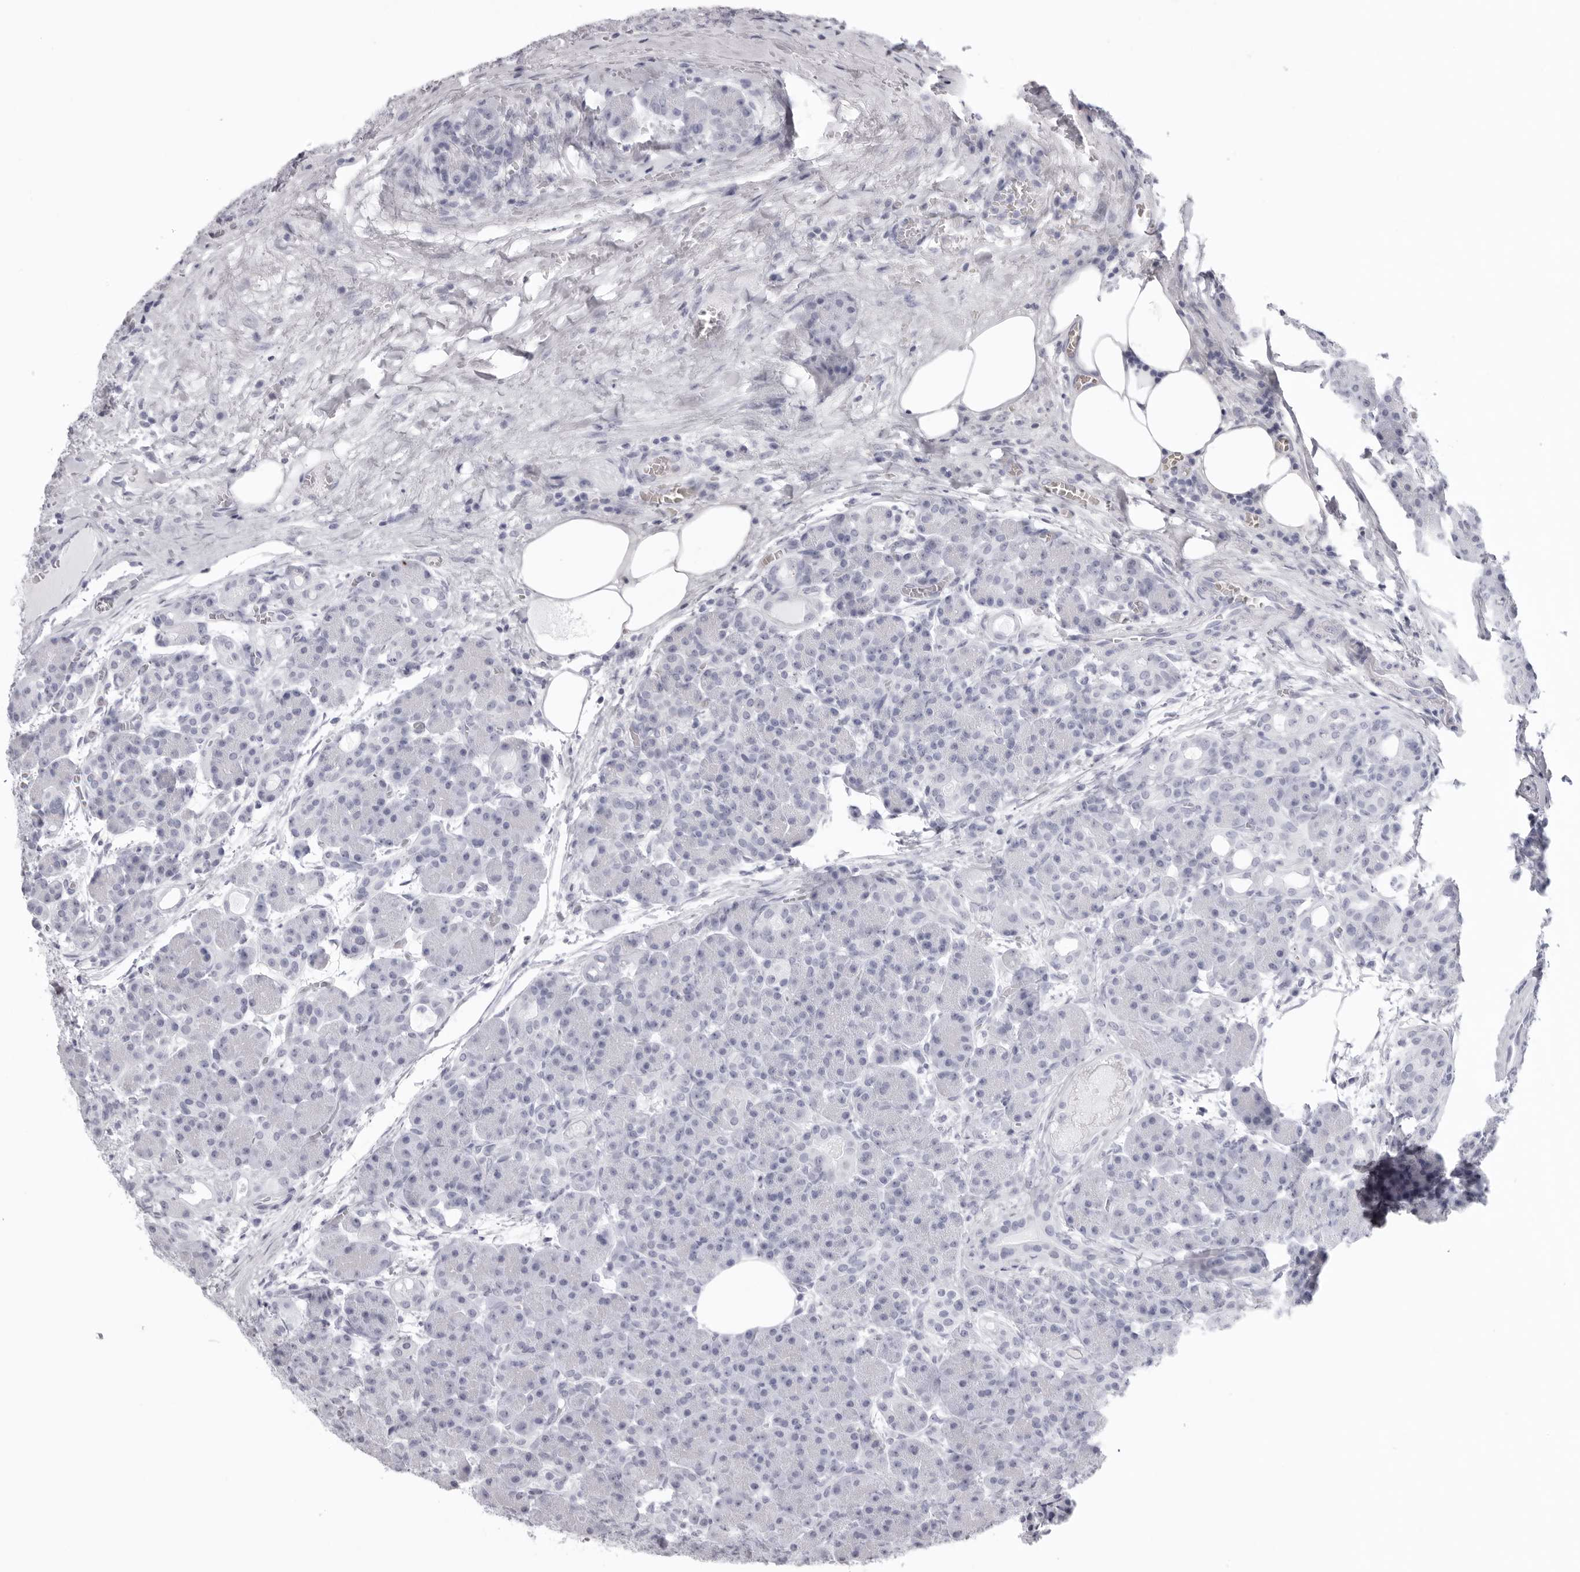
{"staining": {"intensity": "negative", "quantity": "none", "location": "none"}, "tissue": "pancreas", "cell_type": "Exocrine glandular cells", "image_type": "normal", "snomed": [{"axis": "morphology", "description": "Normal tissue, NOS"}, {"axis": "topography", "description": "Pancreas"}], "caption": "This is a image of IHC staining of benign pancreas, which shows no positivity in exocrine glandular cells.", "gene": "KLK9", "patient": {"sex": "male", "age": 63}}